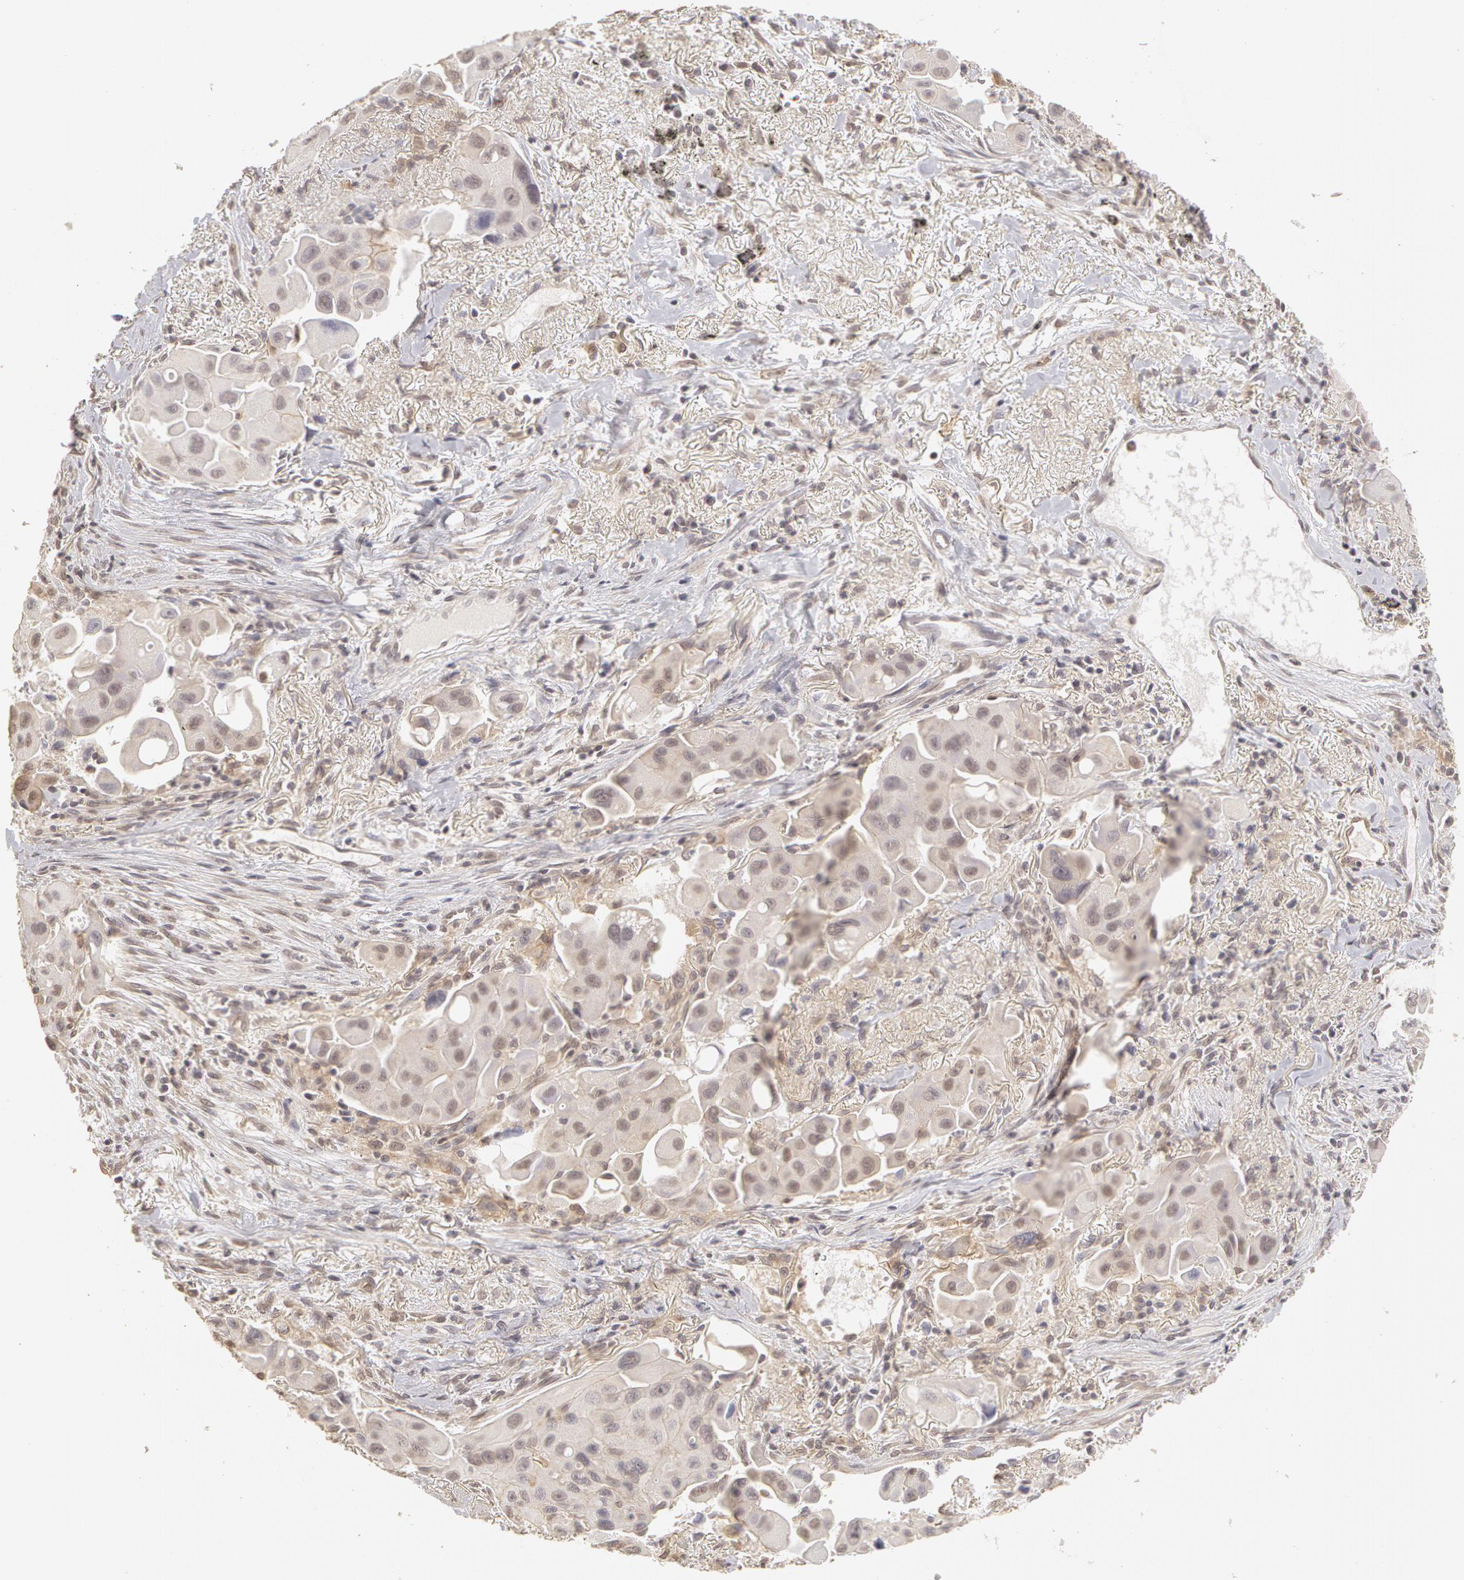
{"staining": {"intensity": "weak", "quantity": "25%-75%", "location": "cytoplasmic/membranous,nuclear"}, "tissue": "lung cancer", "cell_type": "Tumor cells", "image_type": "cancer", "snomed": [{"axis": "morphology", "description": "Adenocarcinoma, NOS"}, {"axis": "topography", "description": "Lung"}], "caption": "Brown immunohistochemical staining in lung cancer (adenocarcinoma) reveals weak cytoplasmic/membranous and nuclear staining in approximately 25%-75% of tumor cells. The staining was performed using DAB (3,3'-diaminobenzidine) to visualize the protein expression in brown, while the nuclei were stained in blue with hematoxylin (Magnification: 20x).", "gene": "ADAM10", "patient": {"sex": "male", "age": 68}}